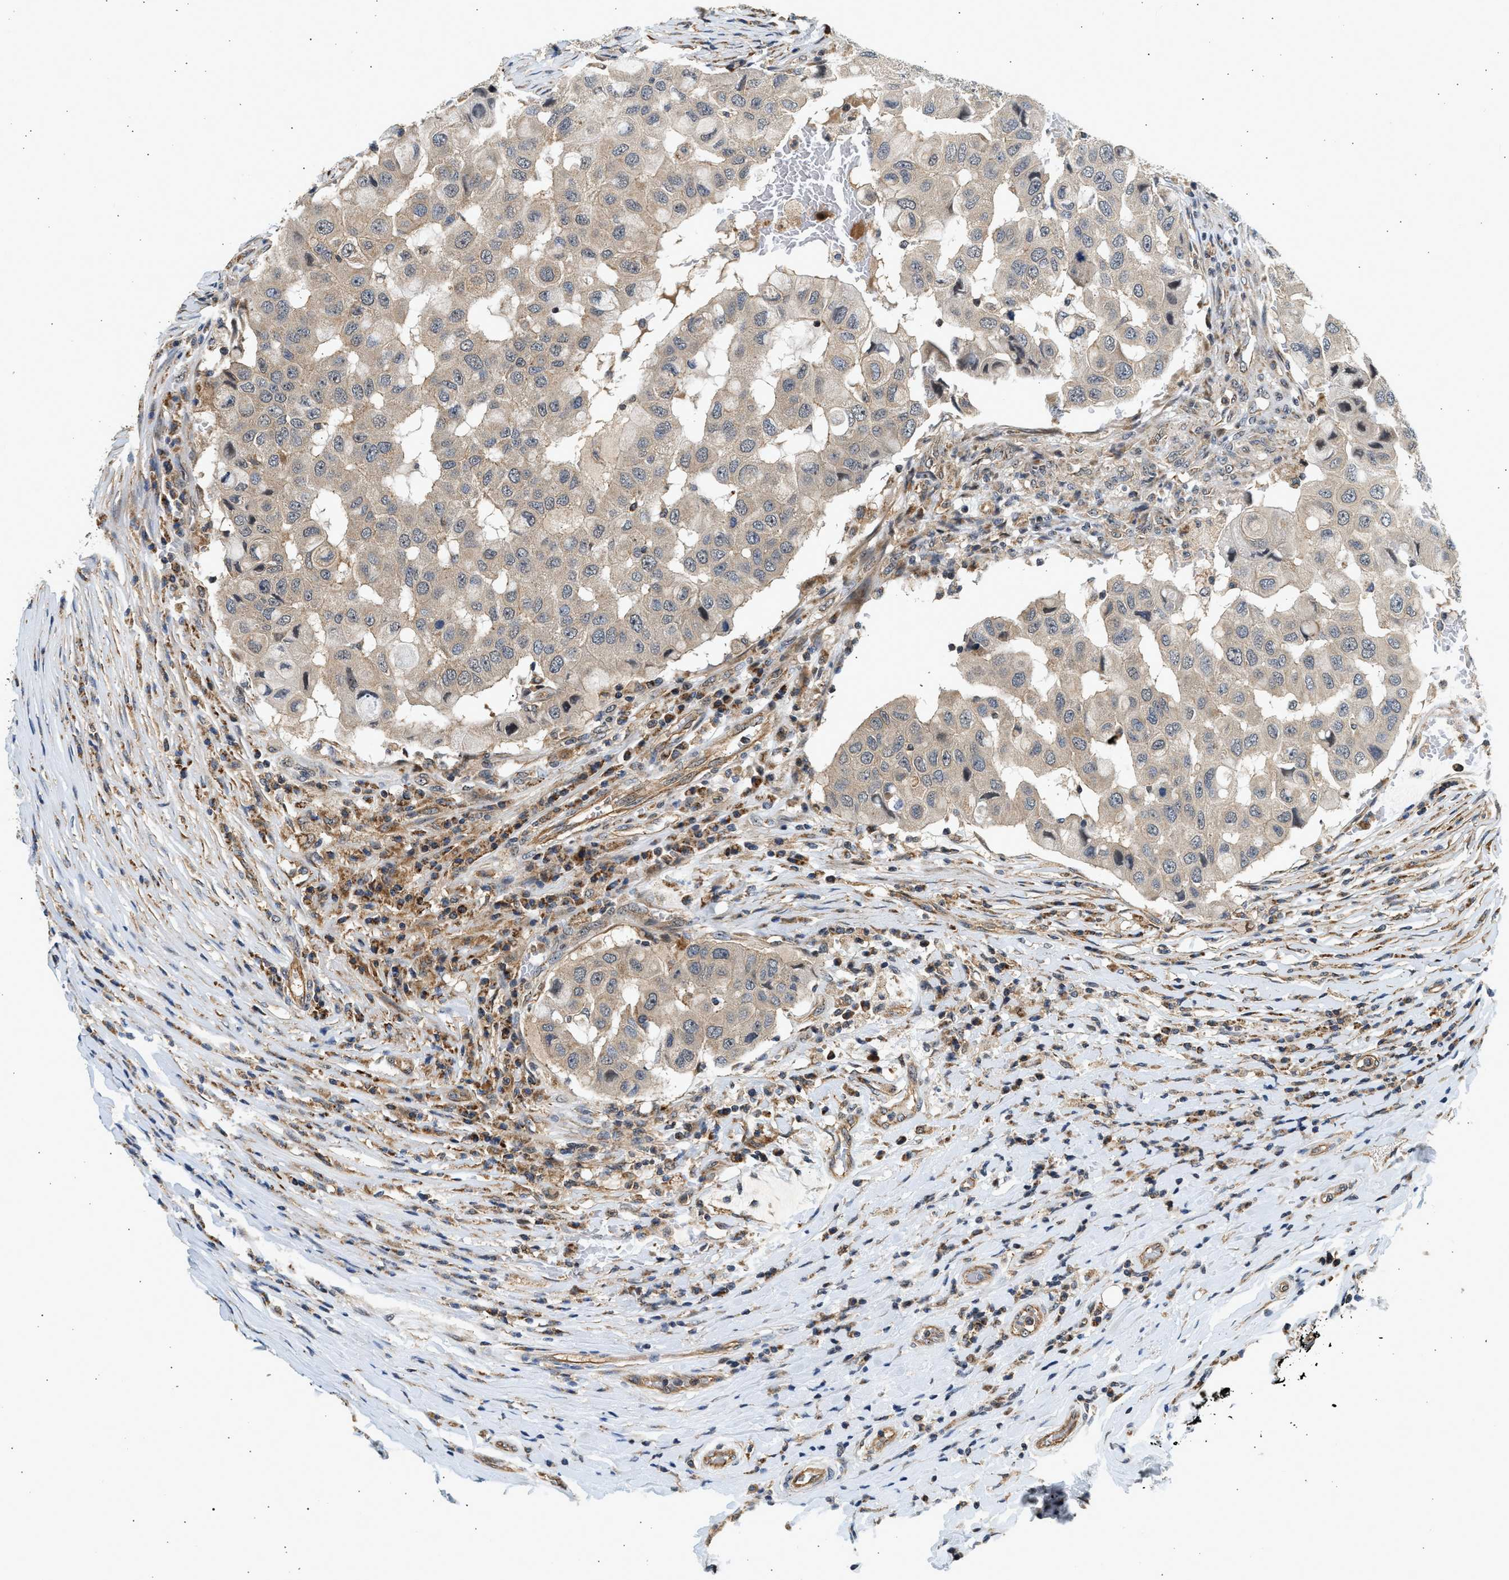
{"staining": {"intensity": "moderate", "quantity": "25%-75%", "location": "cytoplasmic/membranous"}, "tissue": "breast cancer", "cell_type": "Tumor cells", "image_type": "cancer", "snomed": [{"axis": "morphology", "description": "Duct carcinoma"}, {"axis": "topography", "description": "Breast"}], "caption": "Breast cancer stained with immunohistochemistry (IHC) reveals moderate cytoplasmic/membranous expression in about 25%-75% of tumor cells.", "gene": "DUSP14", "patient": {"sex": "female", "age": 27}}